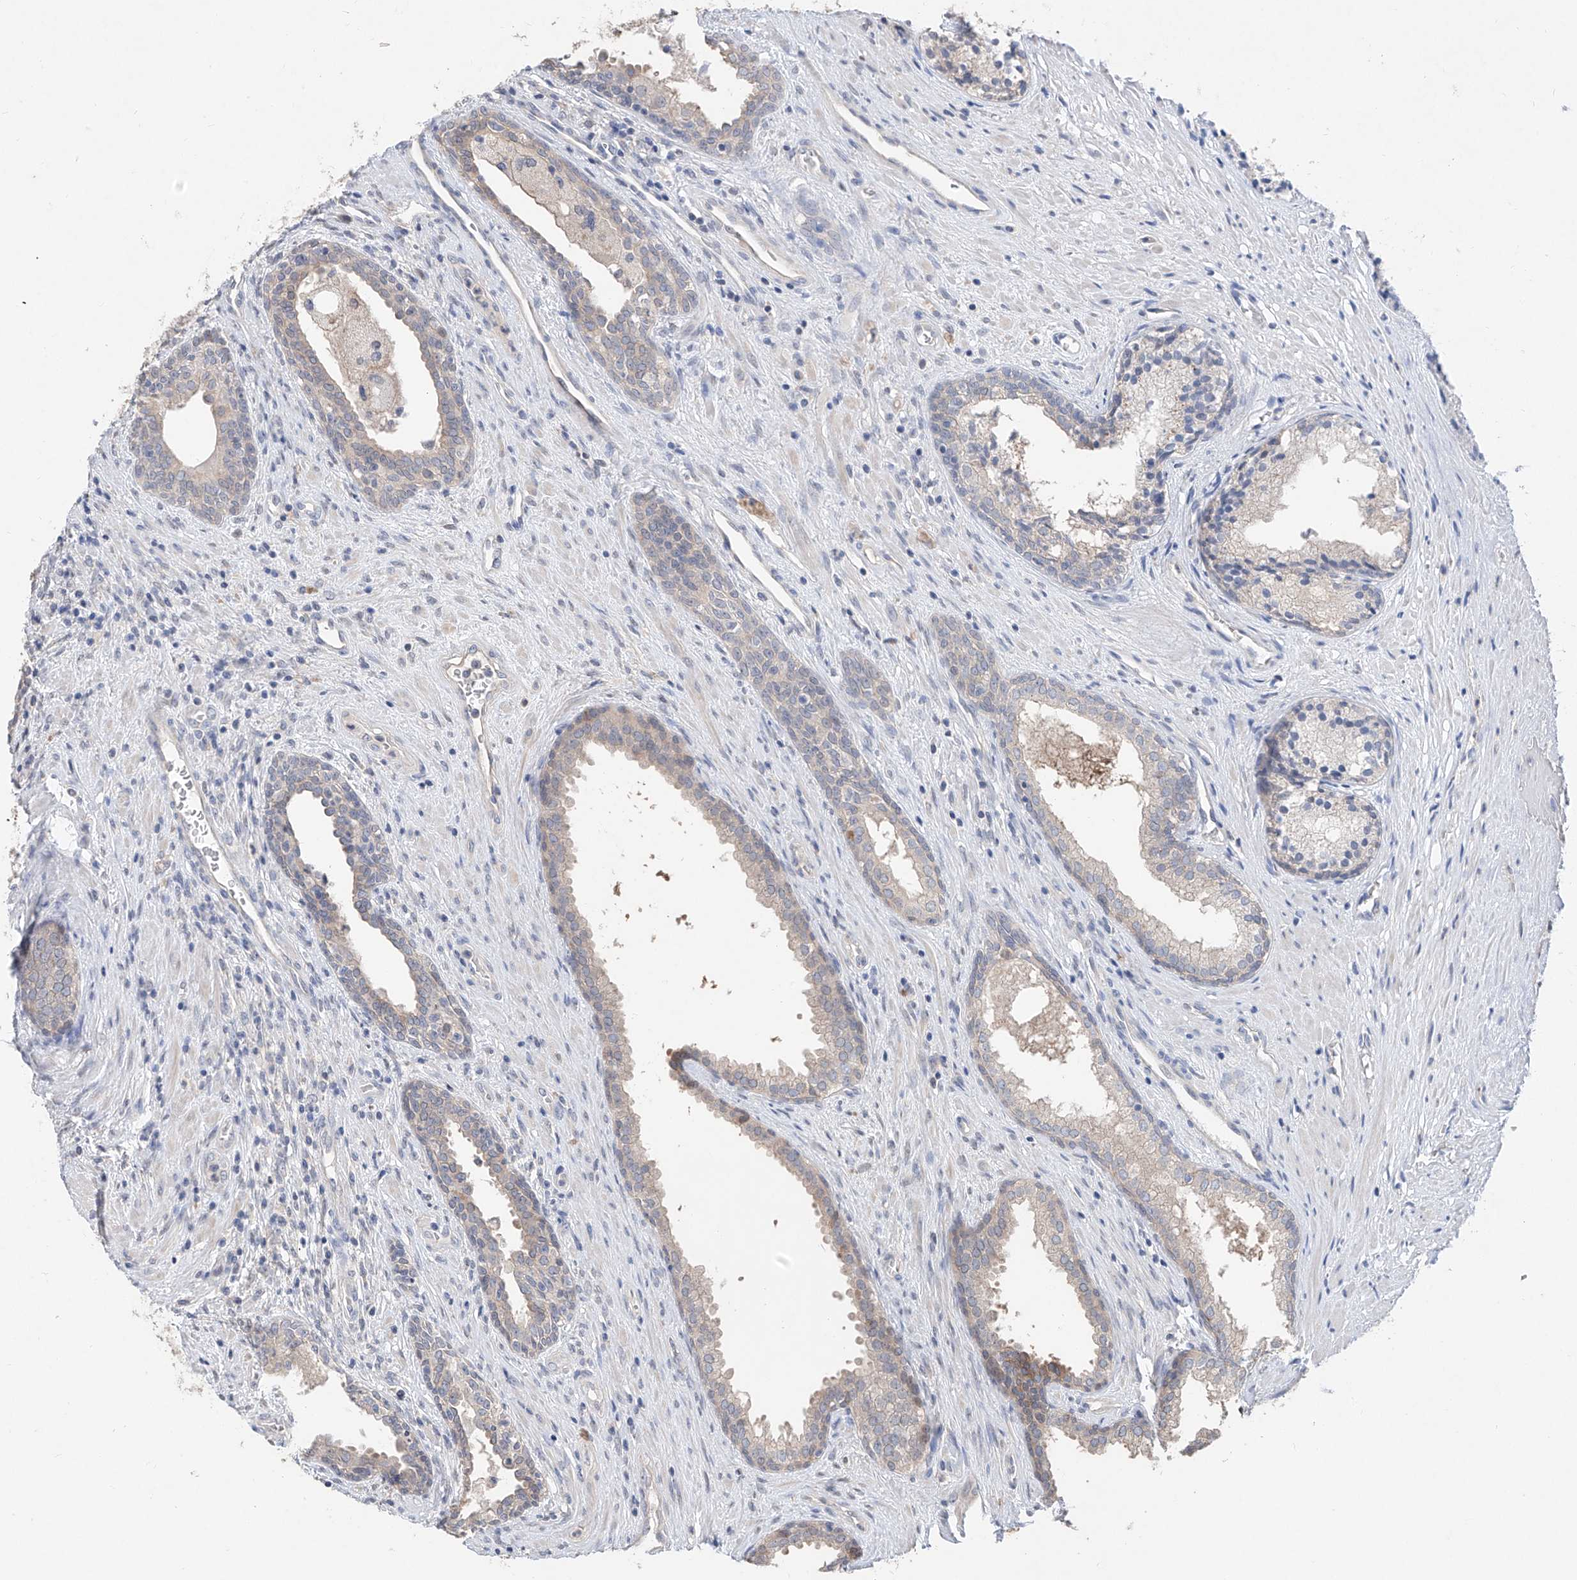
{"staining": {"intensity": "moderate", "quantity": "25%-75%", "location": "cytoplasmic/membranous"}, "tissue": "prostate", "cell_type": "Glandular cells", "image_type": "normal", "snomed": [{"axis": "morphology", "description": "Normal tissue, NOS"}, {"axis": "topography", "description": "Prostate"}], "caption": "Prostate was stained to show a protein in brown. There is medium levels of moderate cytoplasmic/membranous staining in approximately 25%-75% of glandular cells.", "gene": "FUCA2", "patient": {"sex": "male", "age": 76}}